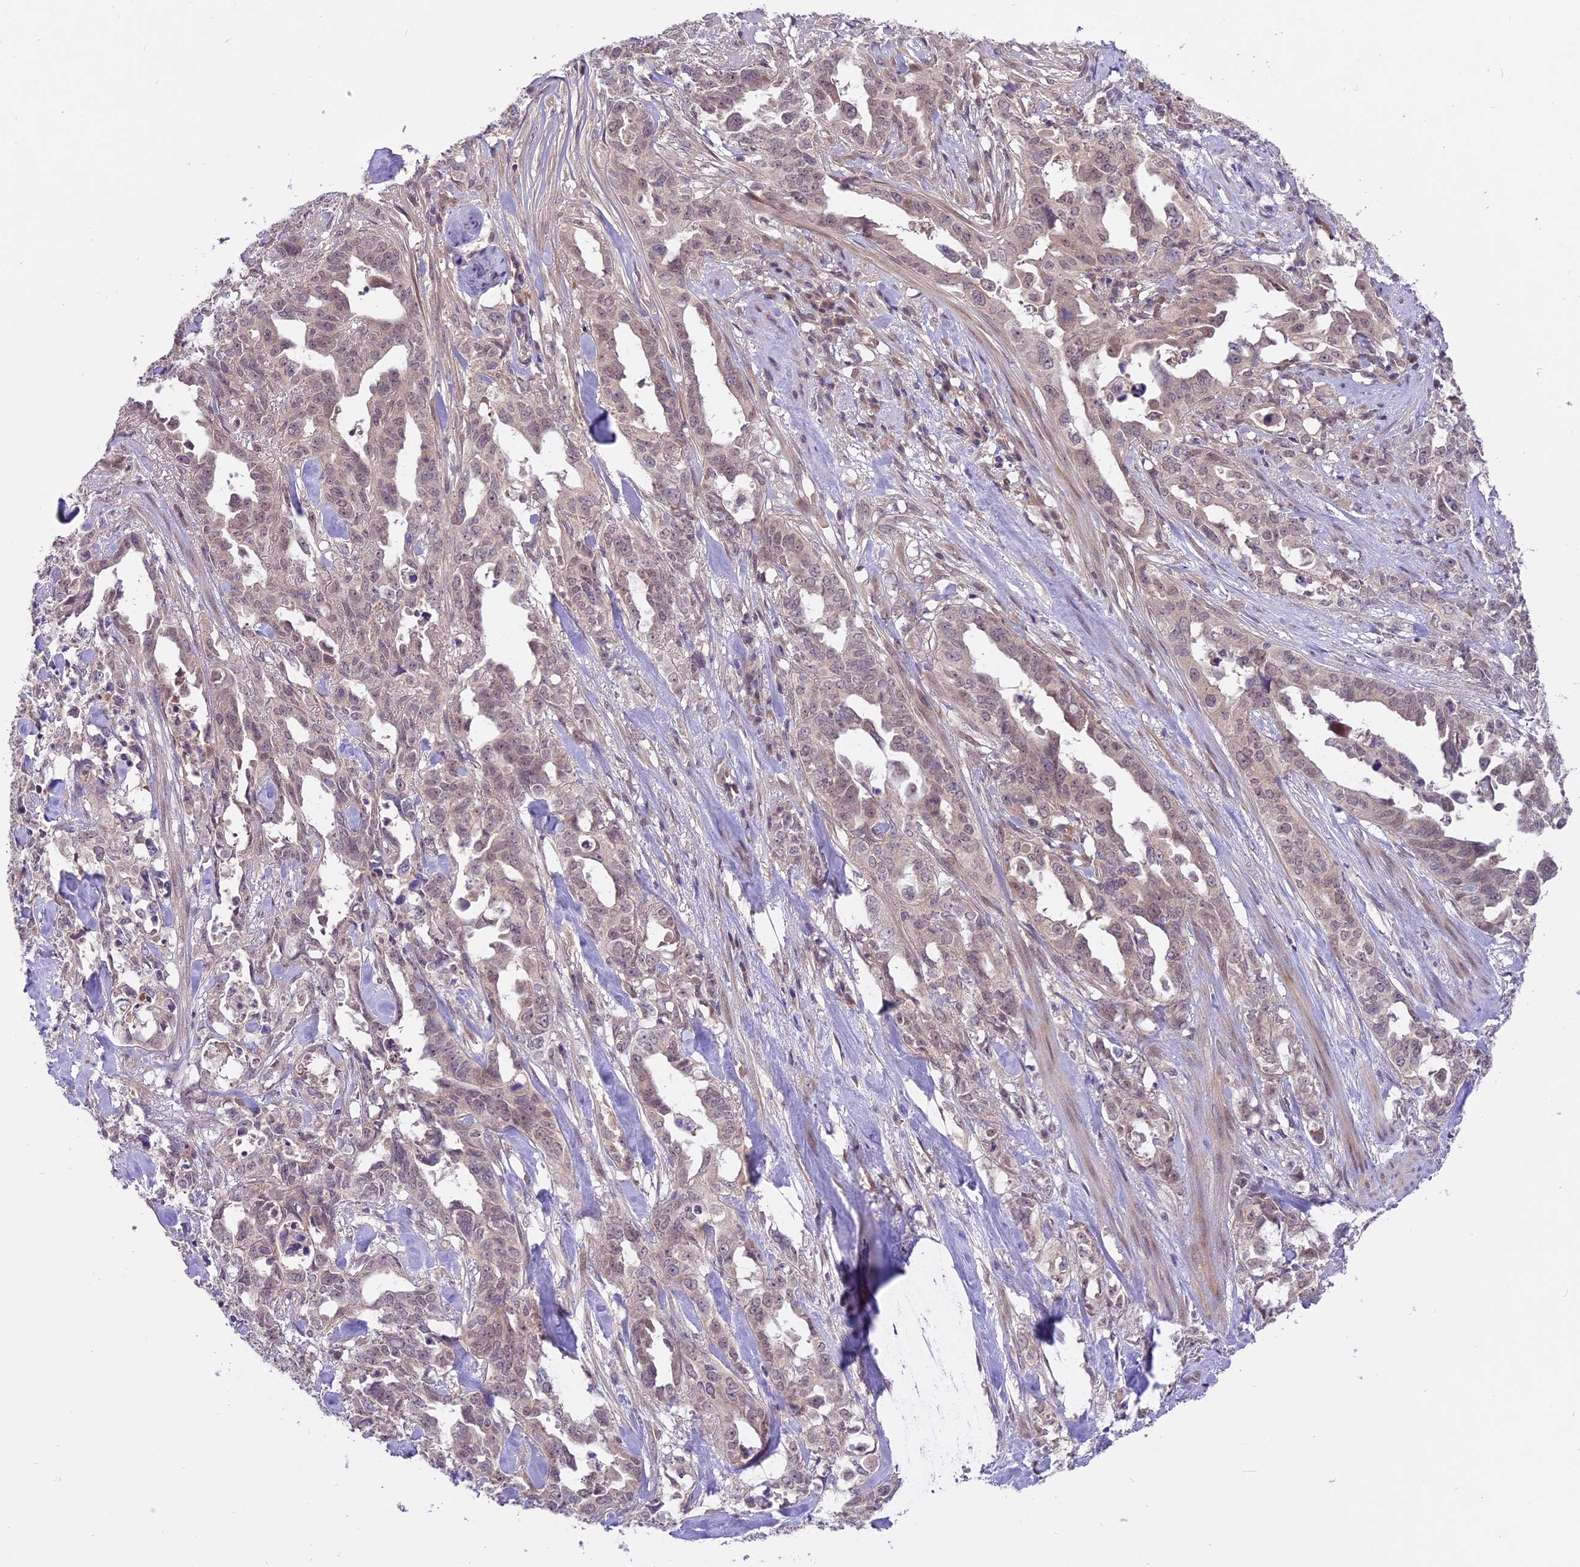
{"staining": {"intensity": "weak", "quantity": "25%-75%", "location": "nuclear"}, "tissue": "endometrial cancer", "cell_type": "Tumor cells", "image_type": "cancer", "snomed": [{"axis": "morphology", "description": "Adenocarcinoma, NOS"}, {"axis": "topography", "description": "Endometrium"}], "caption": "Weak nuclear protein expression is present in about 25%-75% of tumor cells in endometrial adenocarcinoma.", "gene": "SPRED1", "patient": {"sex": "female", "age": 65}}